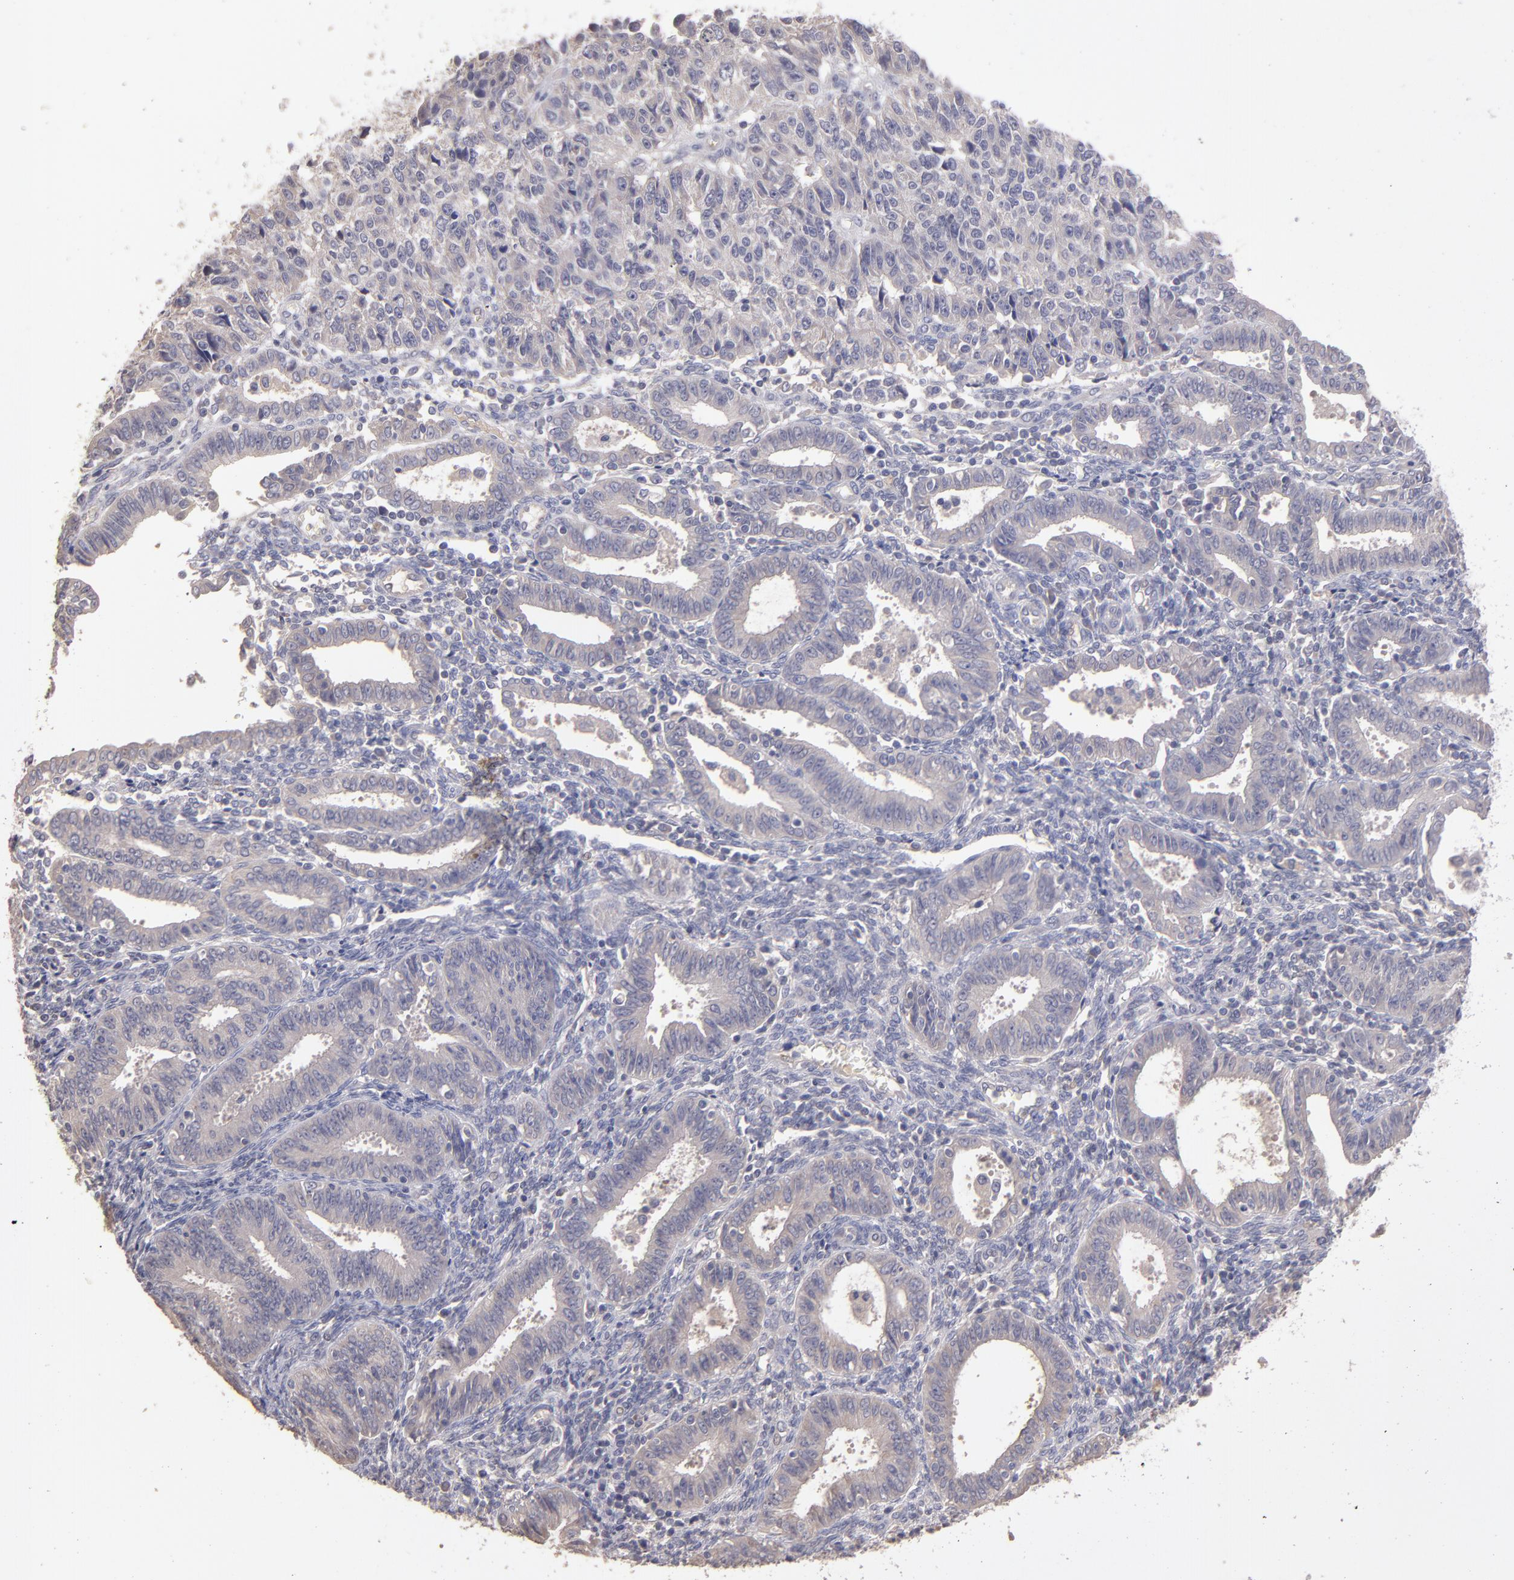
{"staining": {"intensity": "weak", "quantity": "<25%", "location": "cytoplasmic/membranous"}, "tissue": "endometrial cancer", "cell_type": "Tumor cells", "image_type": "cancer", "snomed": [{"axis": "morphology", "description": "Adenocarcinoma, NOS"}, {"axis": "topography", "description": "Endometrium"}], "caption": "This is an immunohistochemistry micrograph of human endometrial adenocarcinoma. There is no expression in tumor cells.", "gene": "GNAZ", "patient": {"sex": "female", "age": 42}}